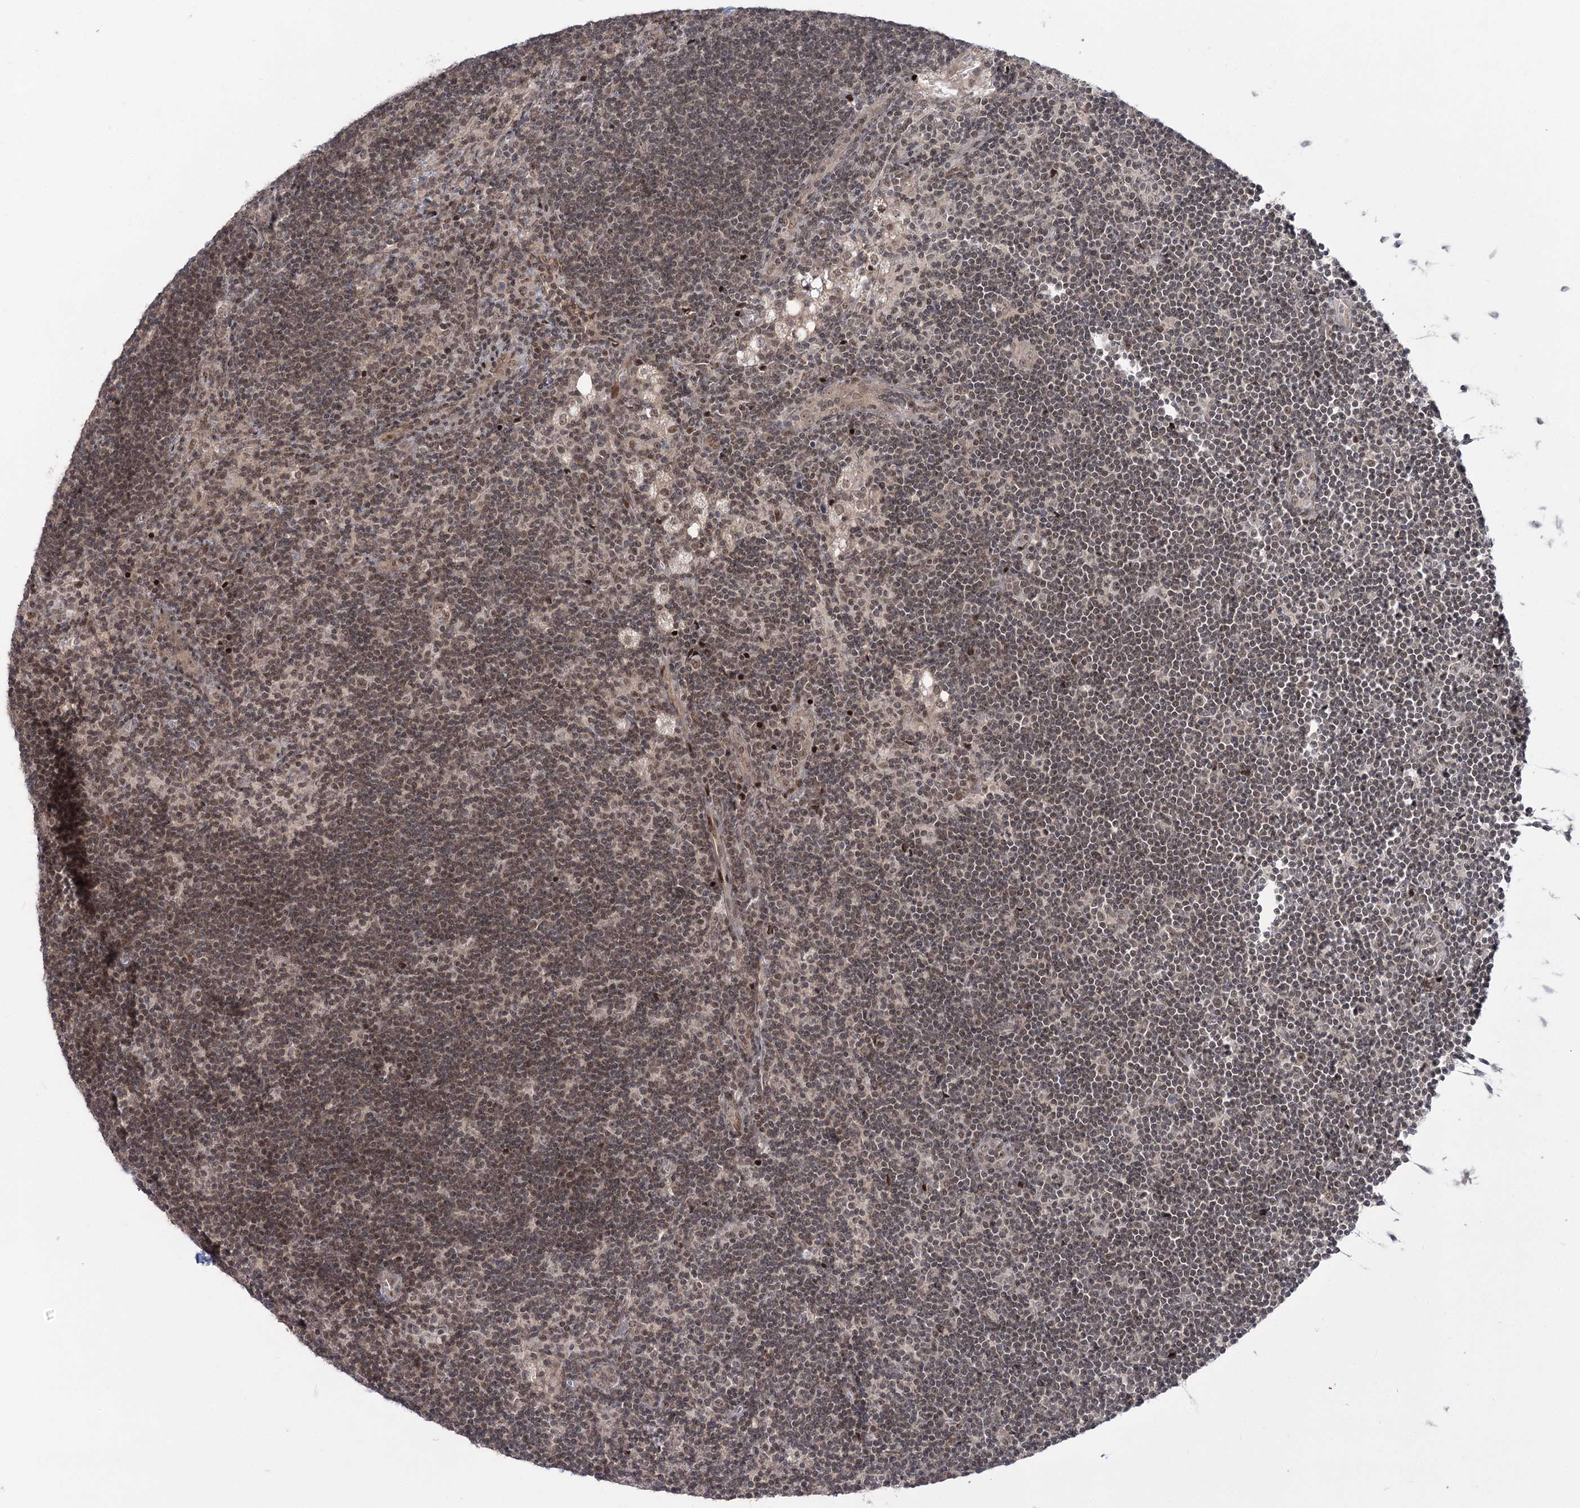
{"staining": {"intensity": "moderate", "quantity": "<25%", "location": "nuclear"}, "tissue": "lymph node", "cell_type": "Germinal center cells", "image_type": "normal", "snomed": [{"axis": "morphology", "description": "Normal tissue, NOS"}, {"axis": "topography", "description": "Lymph node"}], "caption": "Protein analysis of unremarkable lymph node displays moderate nuclear staining in about <25% of germinal center cells. Immunohistochemistry (ihc) stains the protein of interest in brown and the nuclei are stained blue.", "gene": "HELQ", "patient": {"sex": "male", "age": 24}}